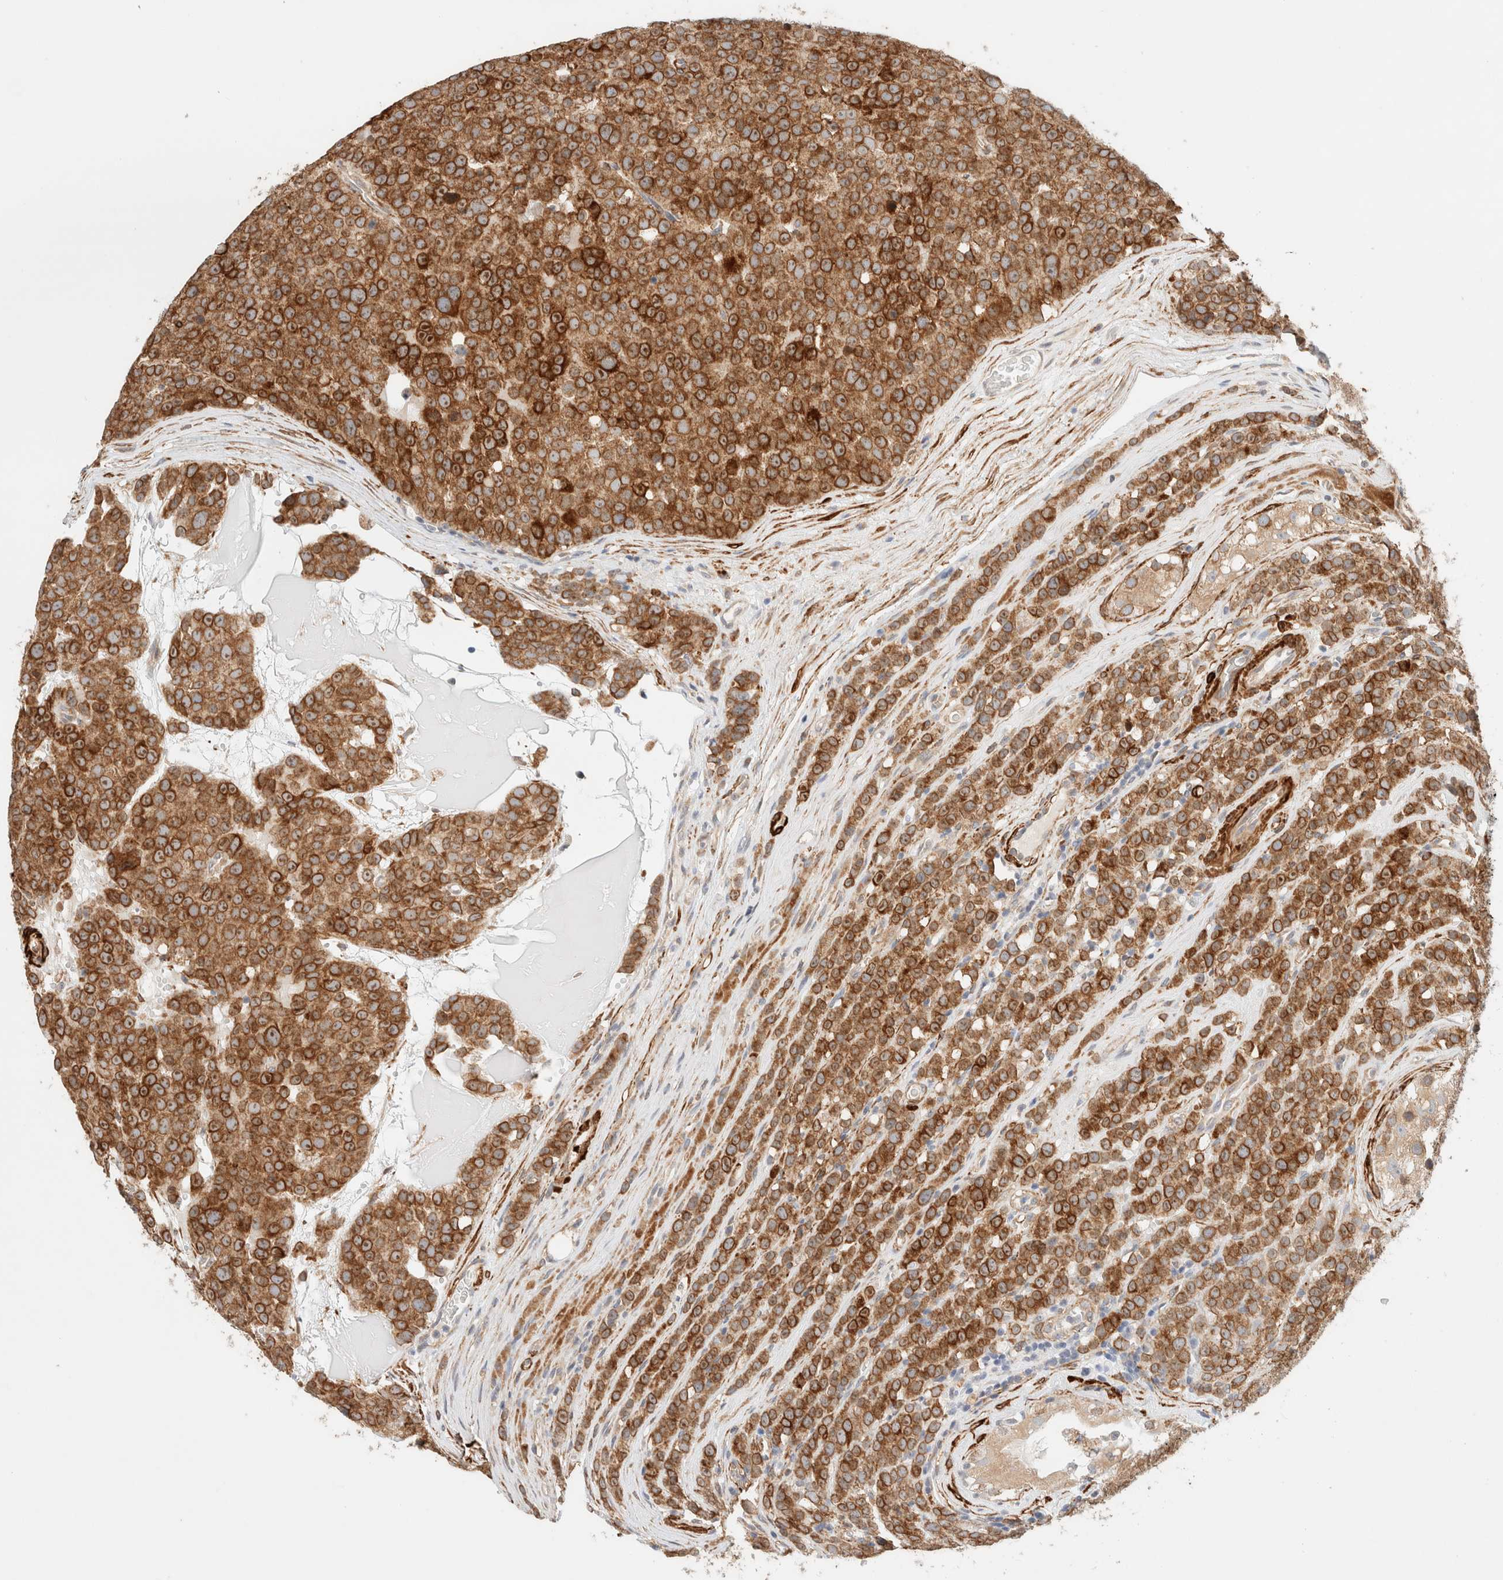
{"staining": {"intensity": "strong", "quantity": ">75%", "location": "cytoplasmic/membranous,nuclear"}, "tissue": "testis cancer", "cell_type": "Tumor cells", "image_type": "cancer", "snomed": [{"axis": "morphology", "description": "Seminoma, NOS"}, {"axis": "topography", "description": "Testis"}], "caption": "The image demonstrates immunohistochemical staining of testis cancer. There is strong cytoplasmic/membranous and nuclear positivity is appreciated in approximately >75% of tumor cells.", "gene": "RRP15", "patient": {"sex": "male", "age": 71}}